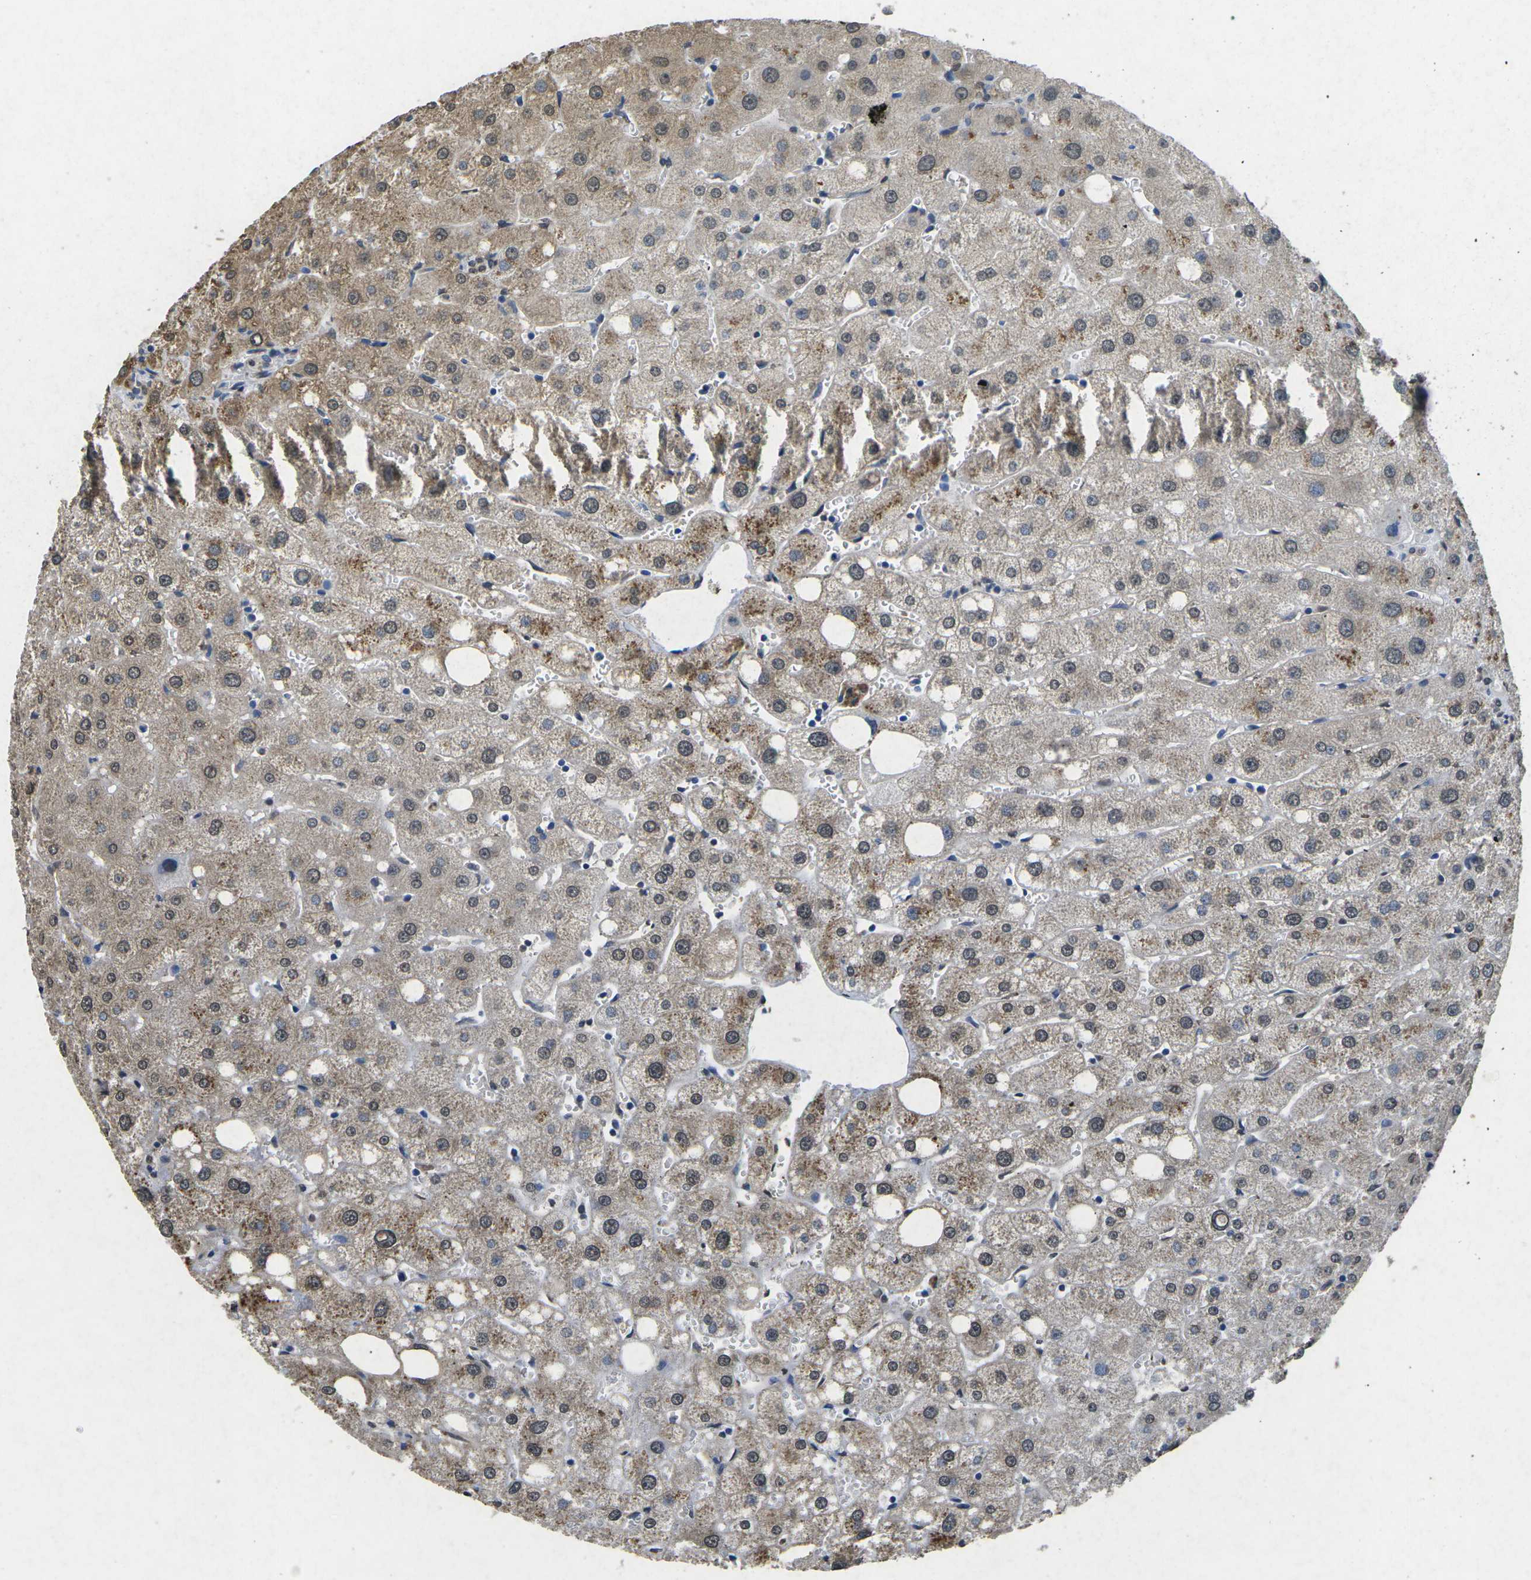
{"staining": {"intensity": "moderate", "quantity": "<25%", "location": "cytoplasmic/membranous"}, "tissue": "liver", "cell_type": "Hepatocytes", "image_type": "normal", "snomed": [{"axis": "morphology", "description": "Normal tissue, NOS"}, {"axis": "topography", "description": "Liver"}], "caption": "This is an image of immunohistochemistry (IHC) staining of unremarkable liver, which shows moderate positivity in the cytoplasmic/membranous of hepatocytes.", "gene": "SCNN1B", "patient": {"sex": "male", "age": 73}}